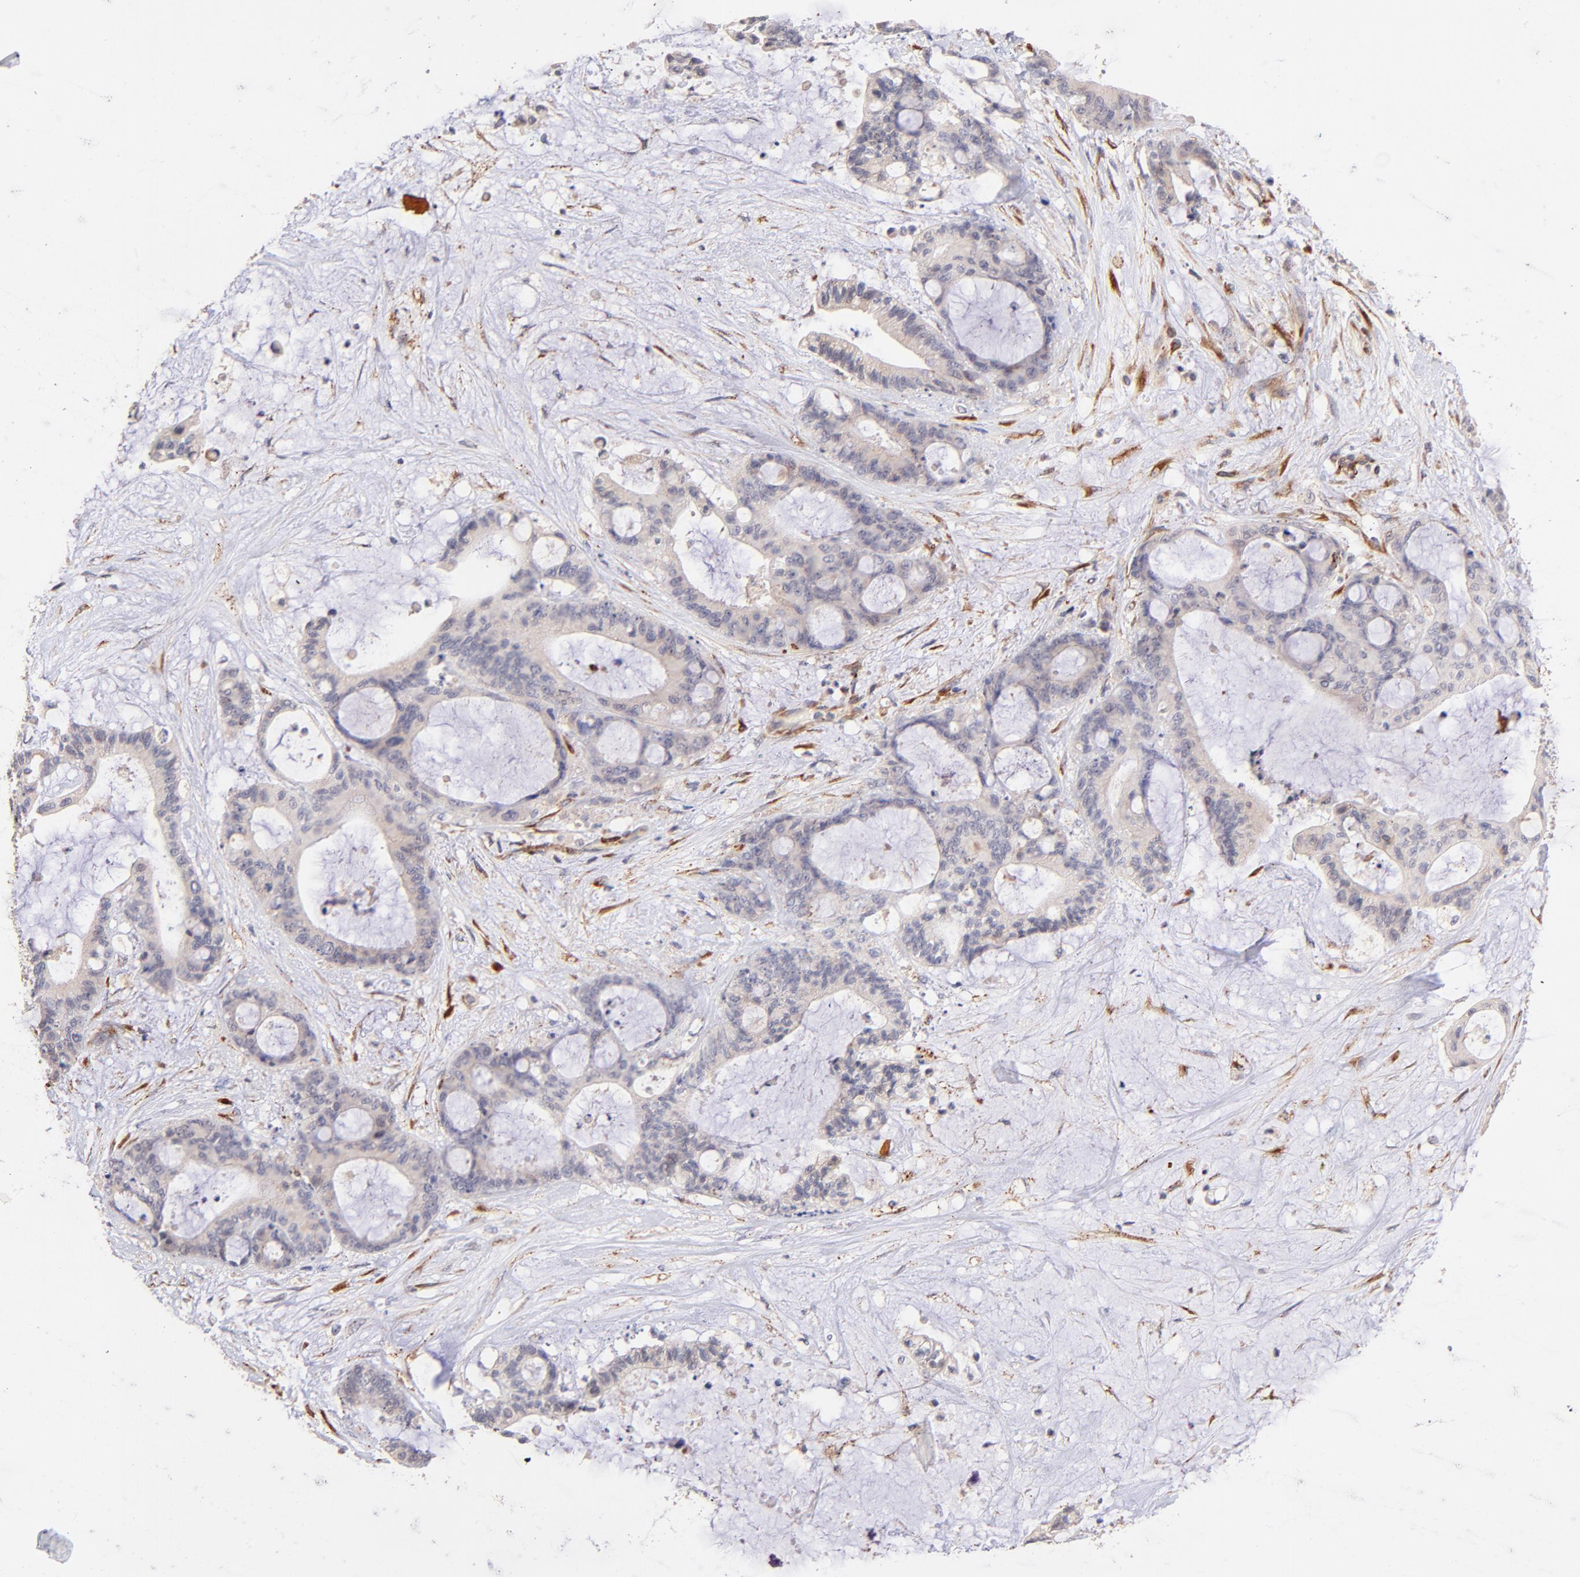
{"staining": {"intensity": "weak", "quantity": "<25%", "location": "cytoplasmic/membranous"}, "tissue": "liver cancer", "cell_type": "Tumor cells", "image_type": "cancer", "snomed": [{"axis": "morphology", "description": "Cholangiocarcinoma"}, {"axis": "topography", "description": "Liver"}], "caption": "A histopathology image of human cholangiocarcinoma (liver) is negative for staining in tumor cells.", "gene": "SPARC", "patient": {"sex": "female", "age": 73}}